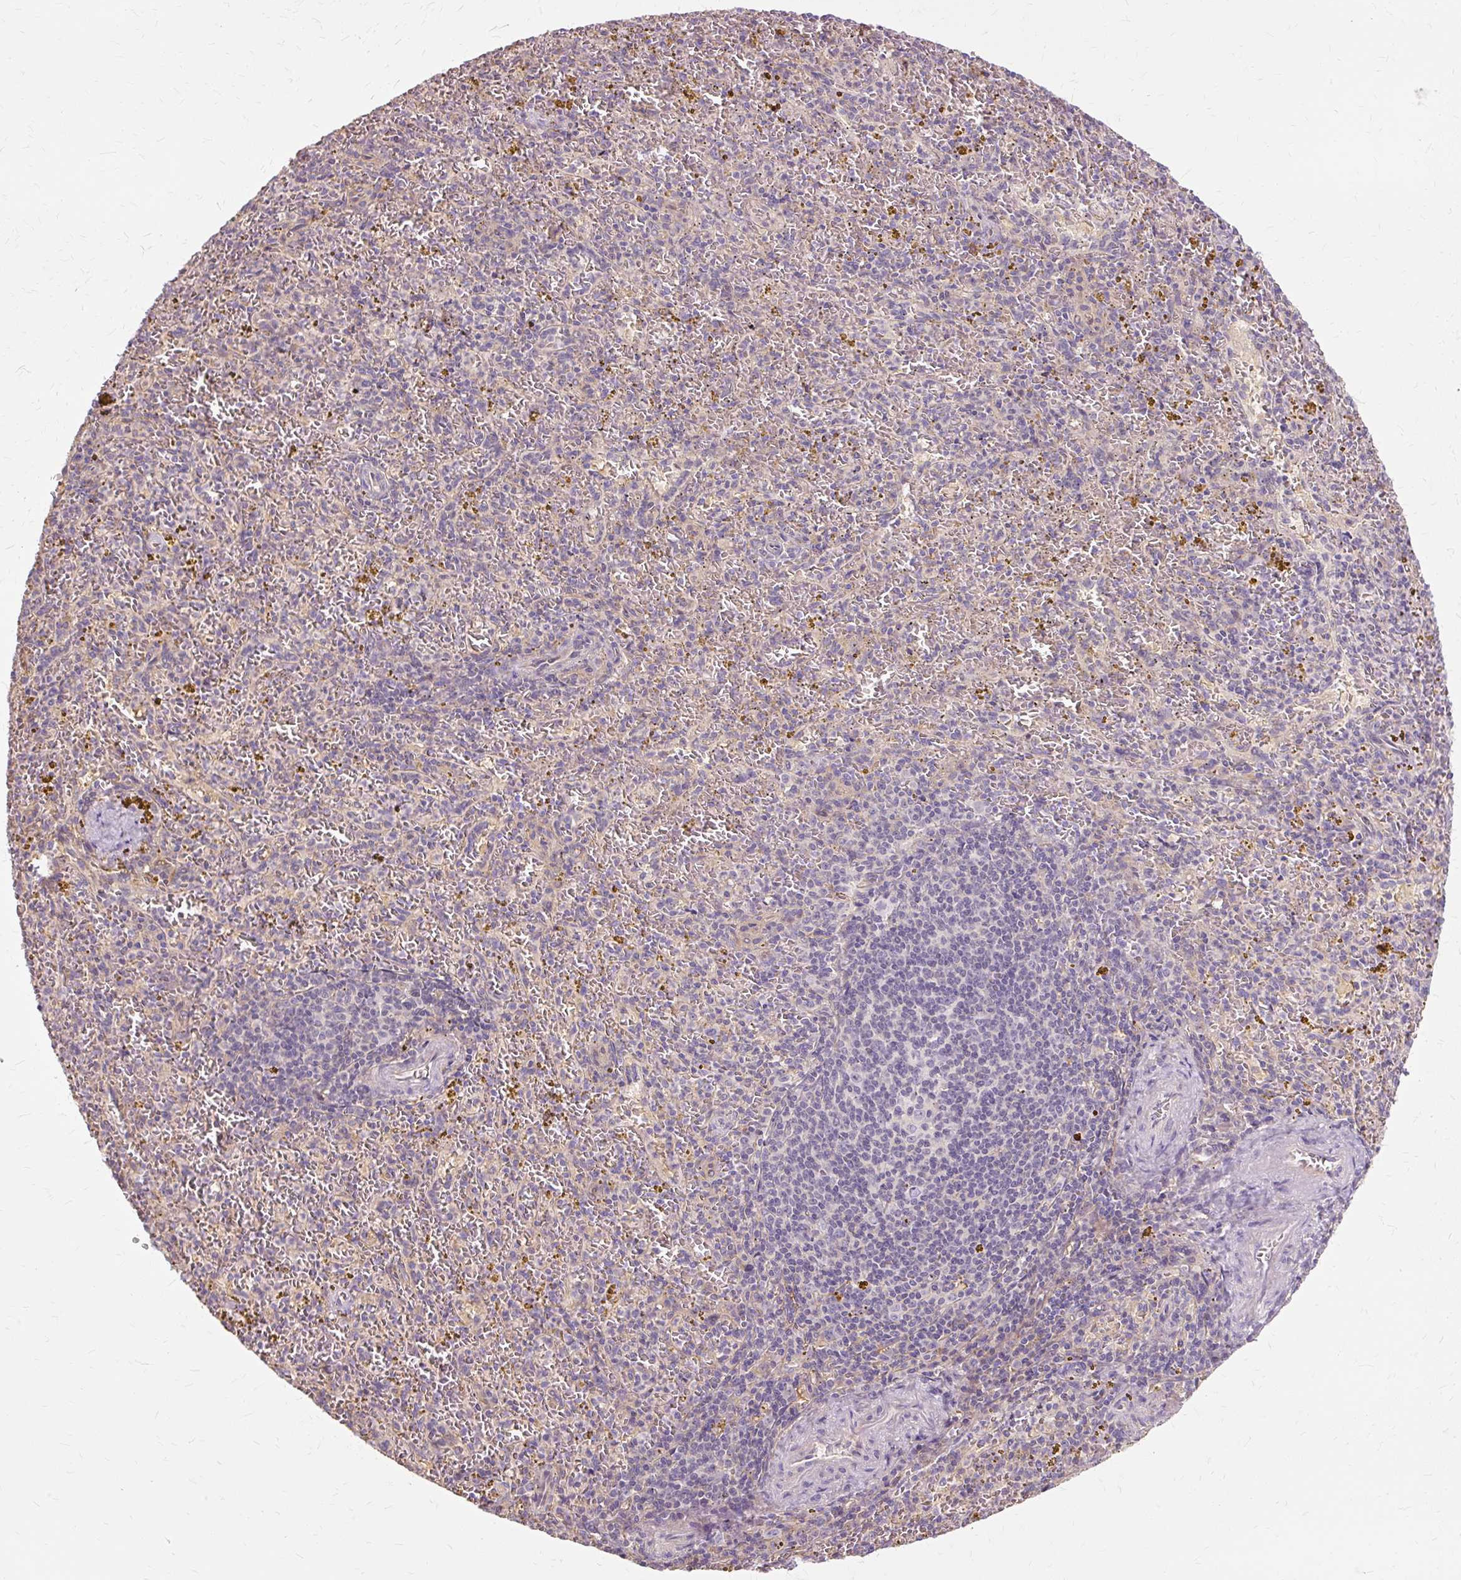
{"staining": {"intensity": "negative", "quantity": "none", "location": "none"}, "tissue": "spleen", "cell_type": "Cells in red pulp", "image_type": "normal", "snomed": [{"axis": "morphology", "description": "Normal tissue, NOS"}, {"axis": "topography", "description": "Spleen"}], "caption": "An image of spleen stained for a protein exhibits no brown staining in cells in red pulp.", "gene": "TSPAN8", "patient": {"sex": "male", "age": 57}}